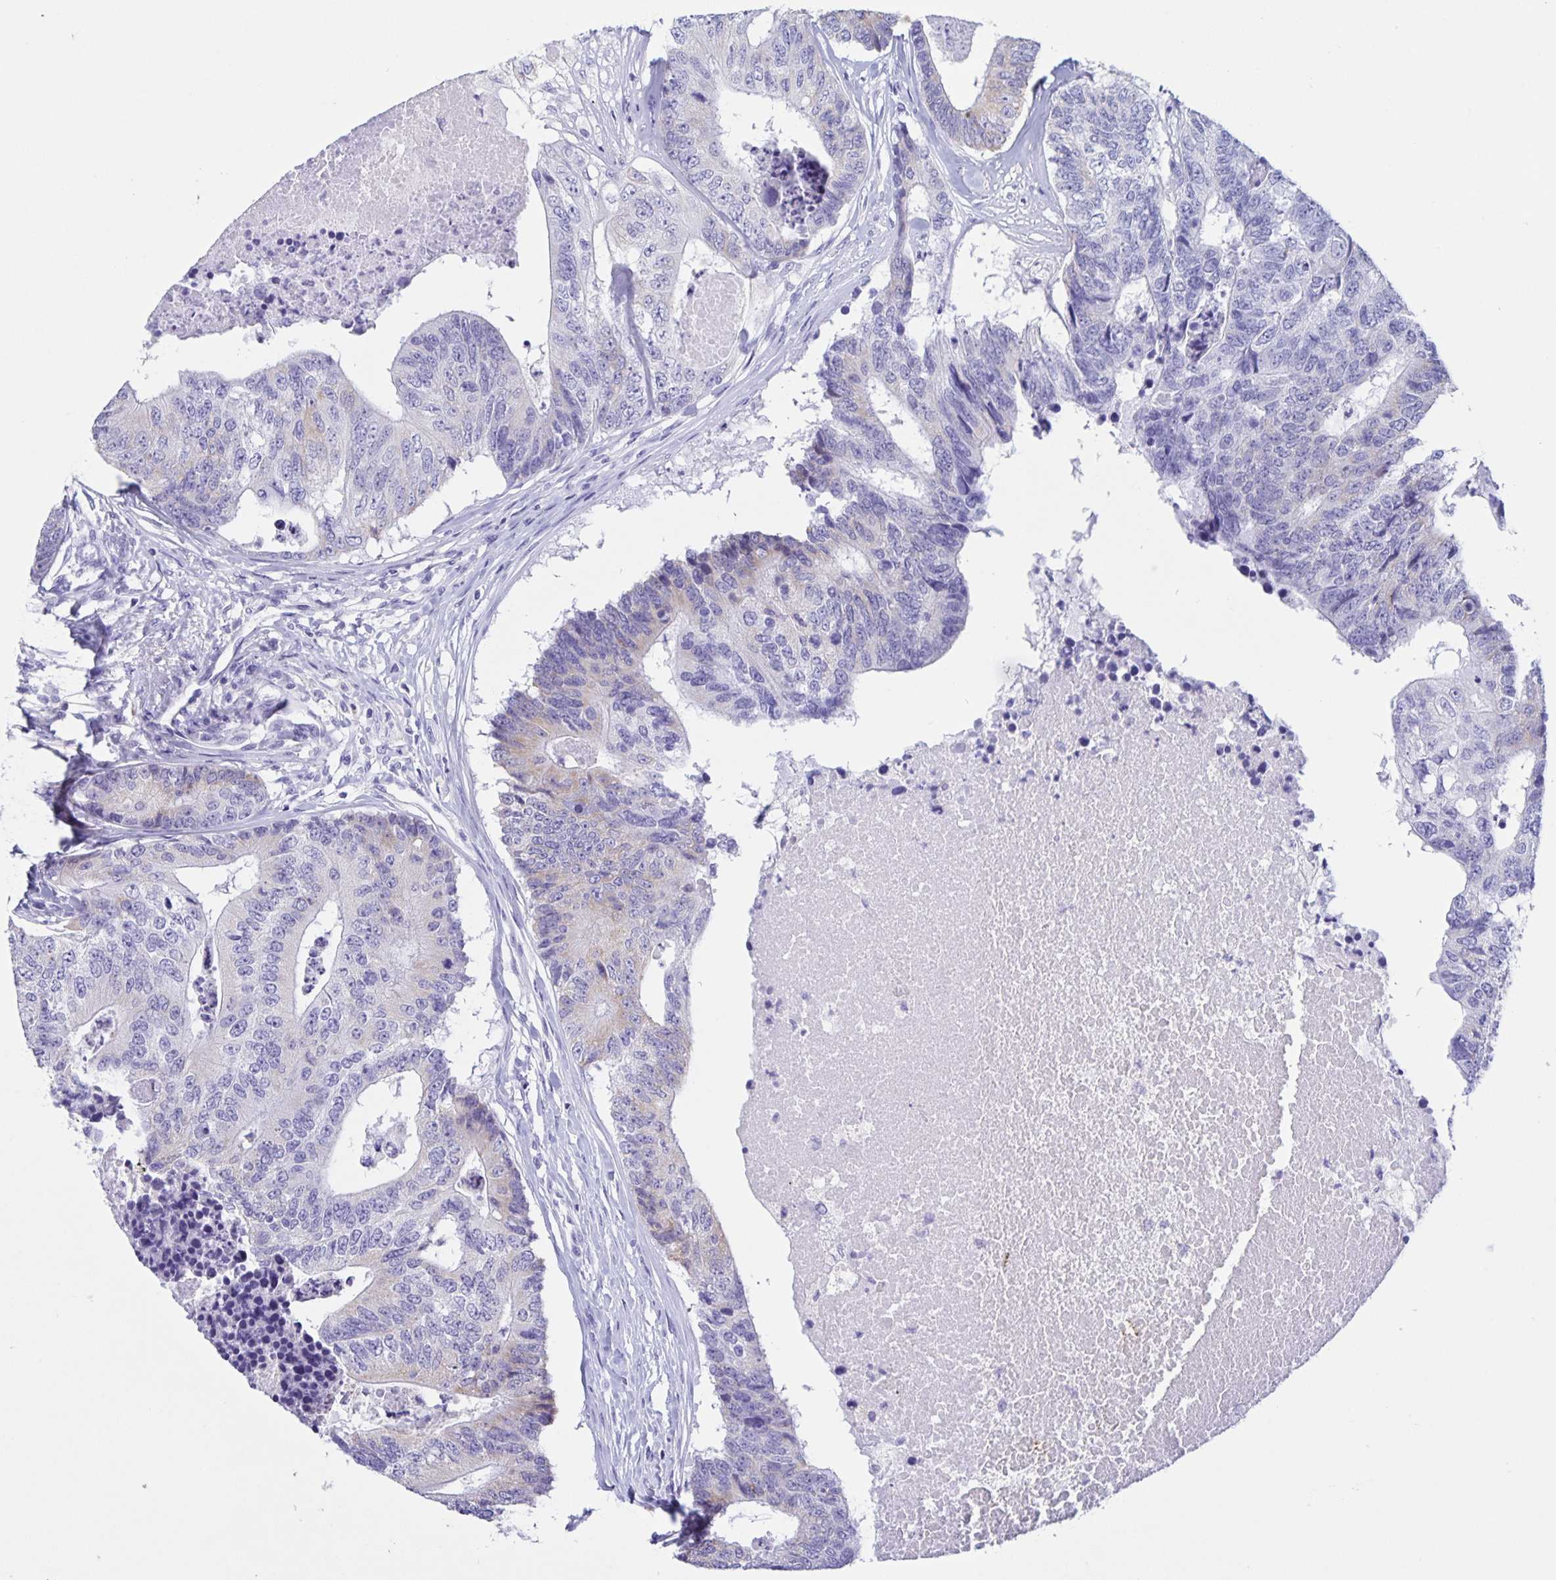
{"staining": {"intensity": "weak", "quantity": "<25%", "location": "cytoplasmic/membranous"}, "tissue": "colorectal cancer", "cell_type": "Tumor cells", "image_type": "cancer", "snomed": [{"axis": "morphology", "description": "Adenocarcinoma, NOS"}, {"axis": "topography", "description": "Colon"}], "caption": "Immunohistochemistry (IHC) of adenocarcinoma (colorectal) reveals no positivity in tumor cells.", "gene": "DMBT1", "patient": {"sex": "female", "age": 67}}